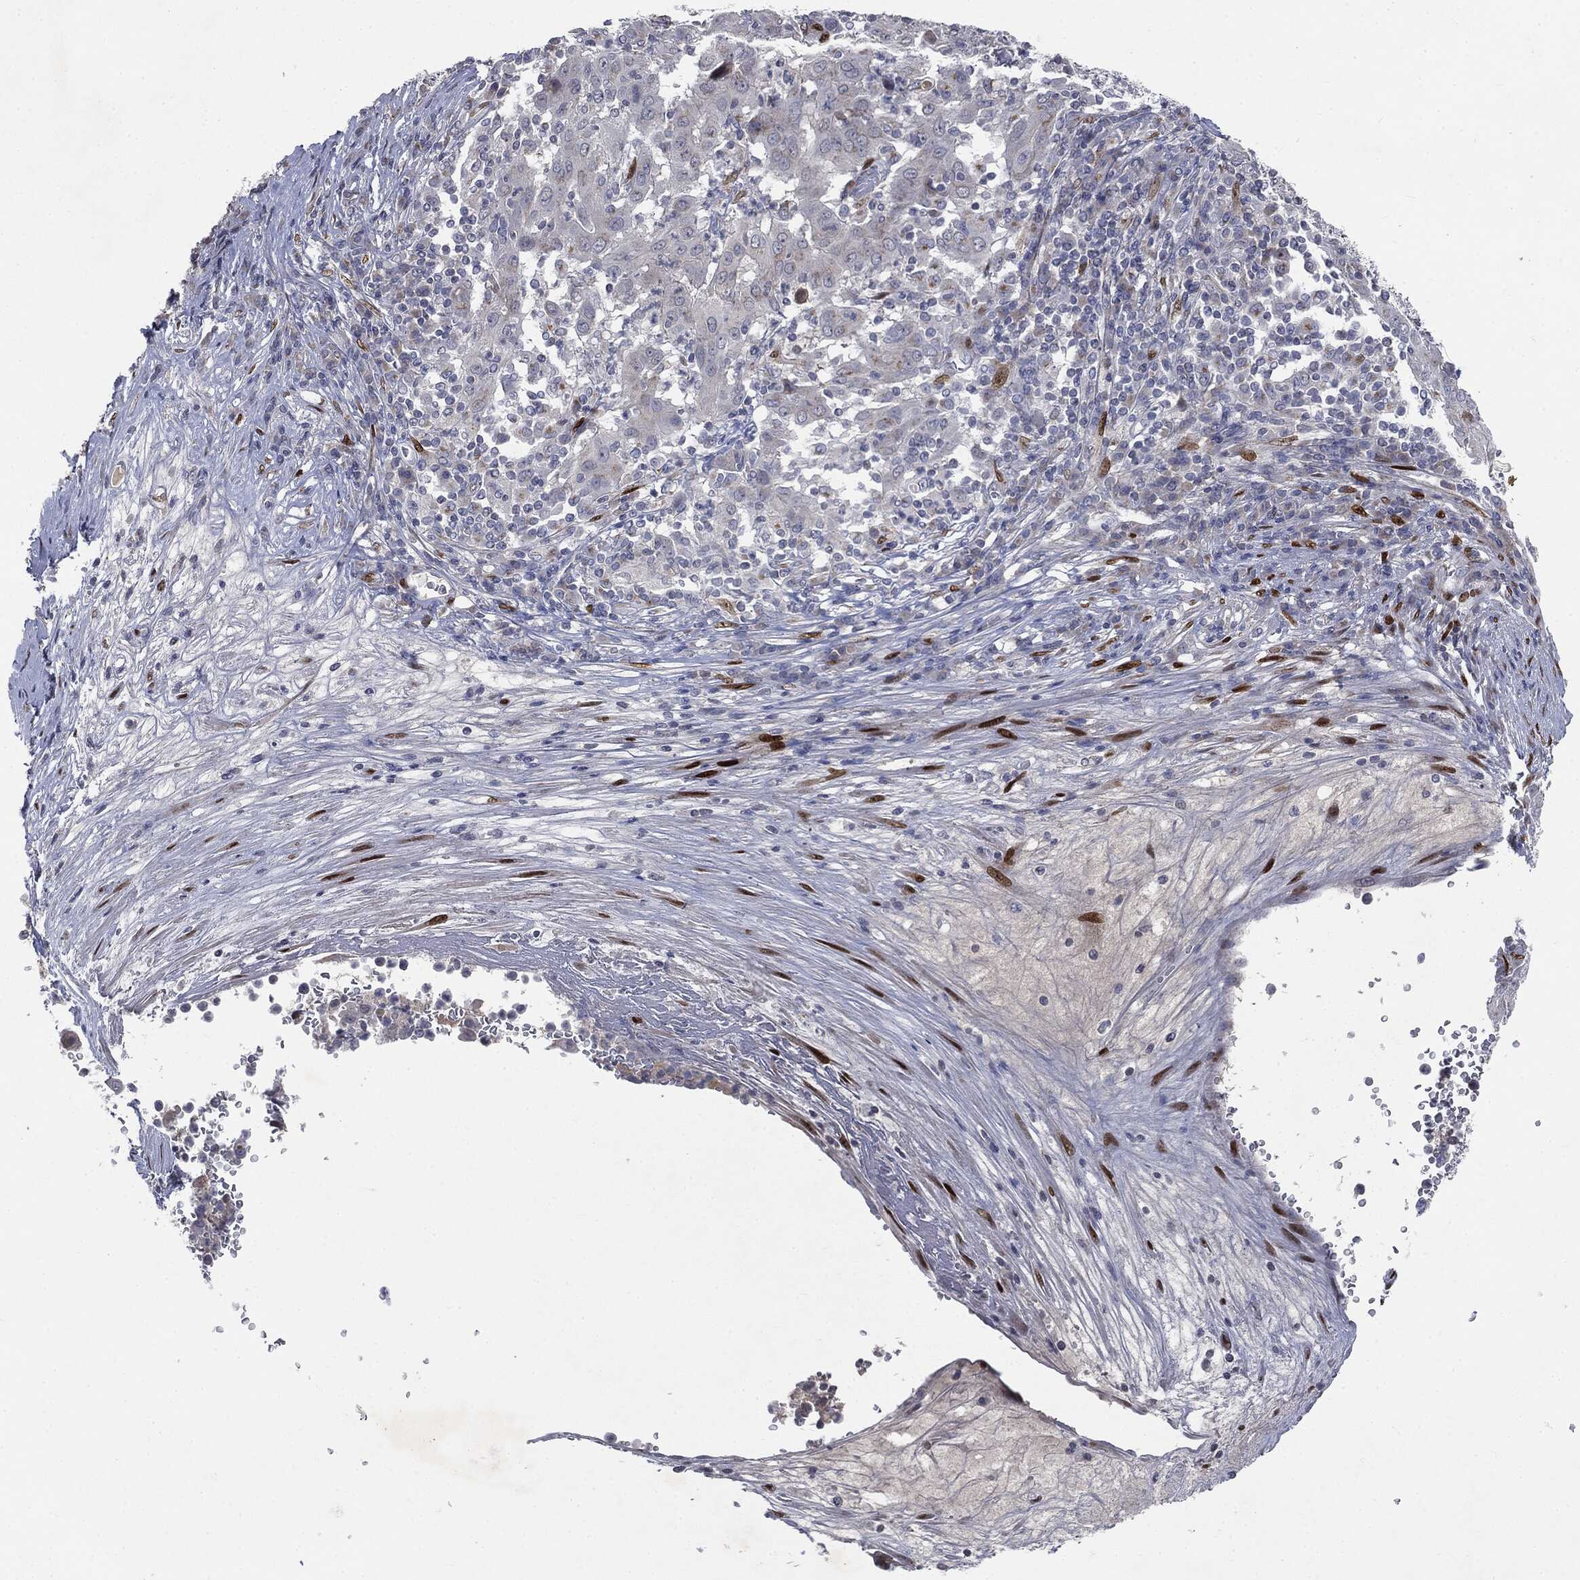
{"staining": {"intensity": "moderate", "quantity": "<25%", "location": "cytoplasmic/membranous"}, "tissue": "pancreatic cancer", "cell_type": "Tumor cells", "image_type": "cancer", "snomed": [{"axis": "morphology", "description": "Adenocarcinoma, NOS"}, {"axis": "topography", "description": "Pancreas"}], "caption": "A brown stain labels moderate cytoplasmic/membranous expression of a protein in pancreatic cancer (adenocarcinoma) tumor cells.", "gene": "CASD1", "patient": {"sex": "male", "age": 63}}